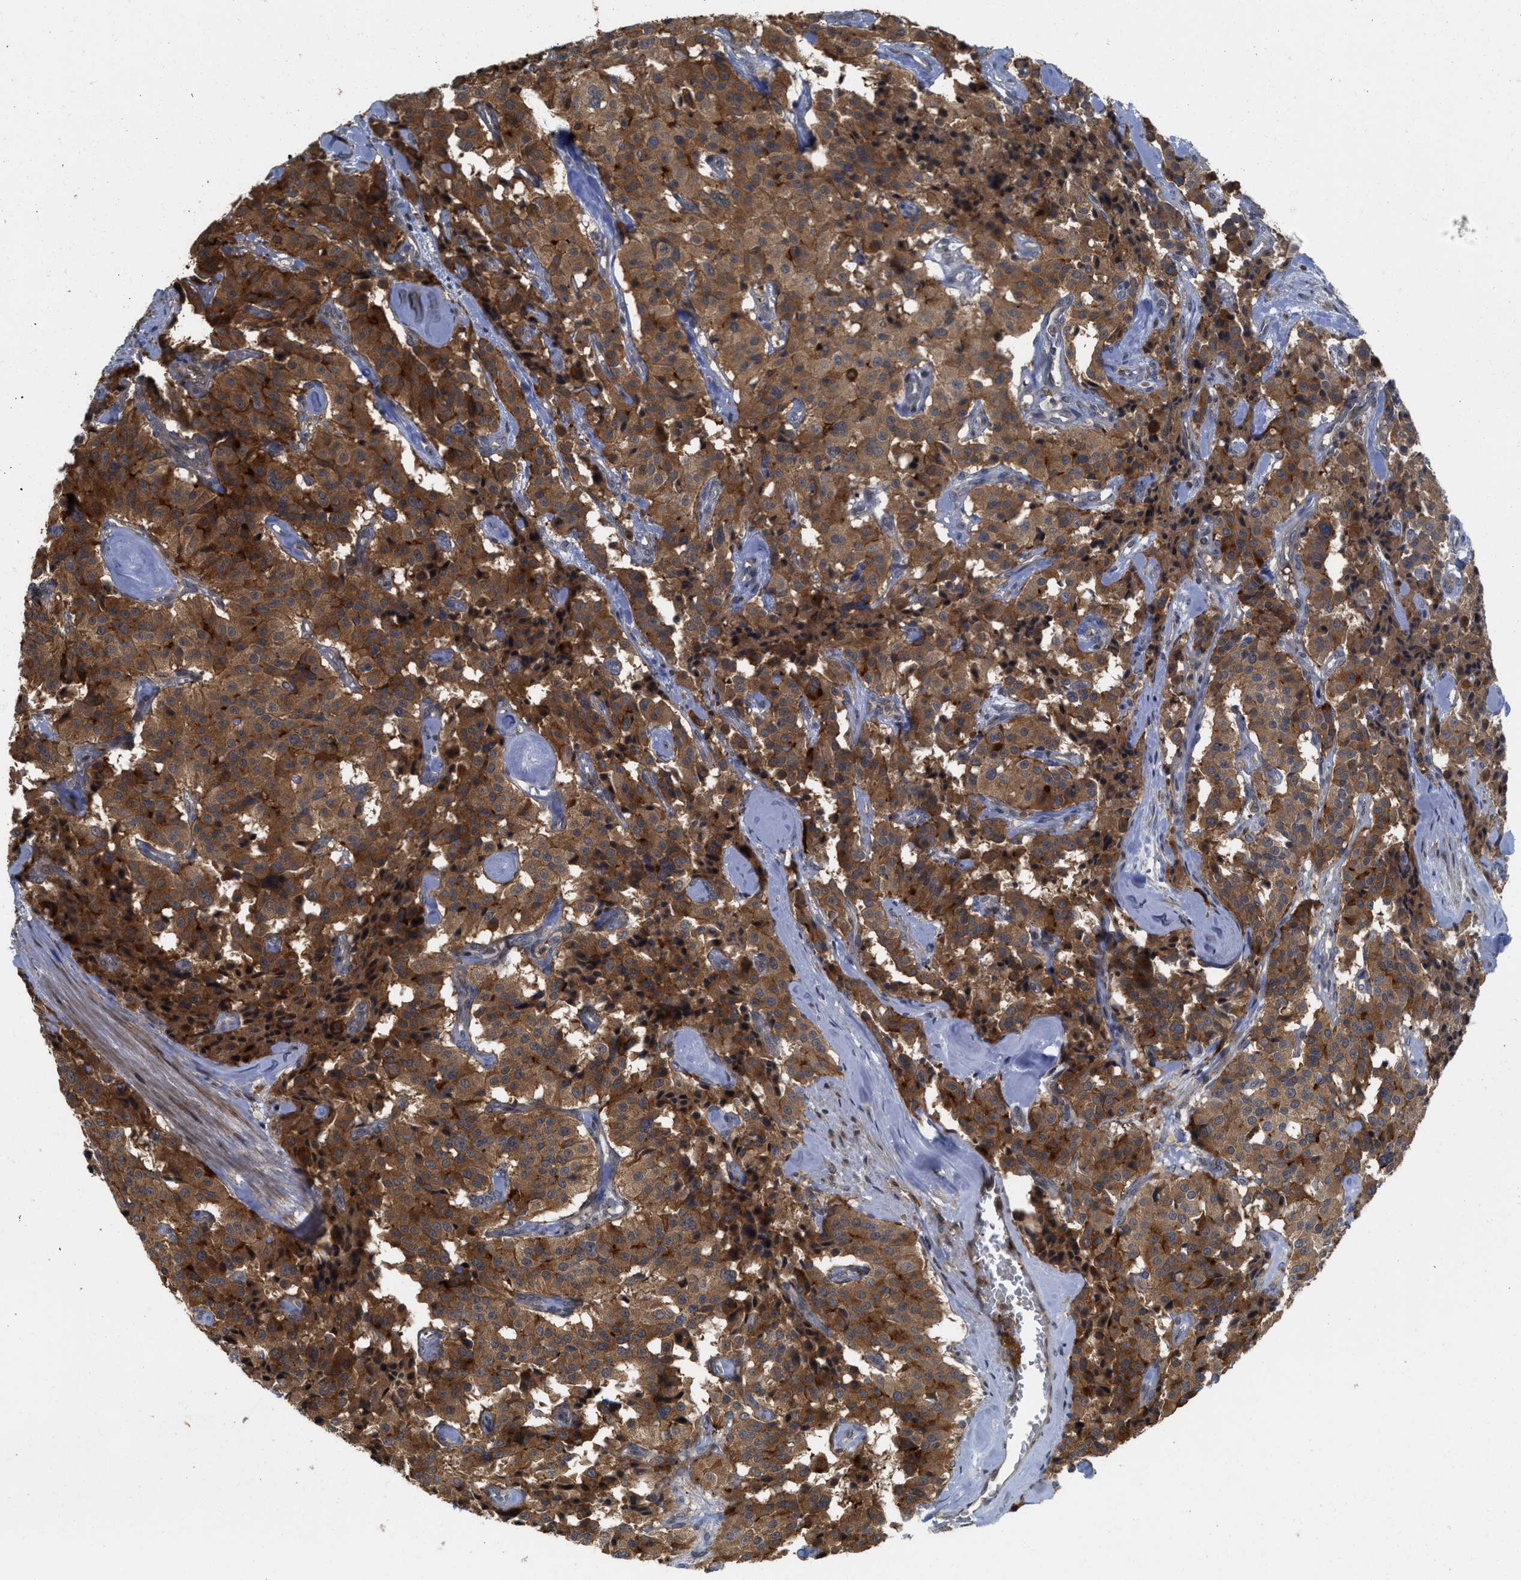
{"staining": {"intensity": "moderate", "quantity": ">75%", "location": "cytoplasmic/membranous"}, "tissue": "carcinoid", "cell_type": "Tumor cells", "image_type": "cancer", "snomed": [{"axis": "morphology", "description": "Carcinoid, malignant, NOS"}, {"axis": "topography", "description": "Lung"}], "caption": "Immunohistochemistry image of carcinoid (malignant) stained for a protein (brown), which displays medium levels of moderate cytoplasmic/membranous positivity in about >75% of tumor cells.", "gene": "DNAJC28", "patient": {"sex": "male", "age": 30}}